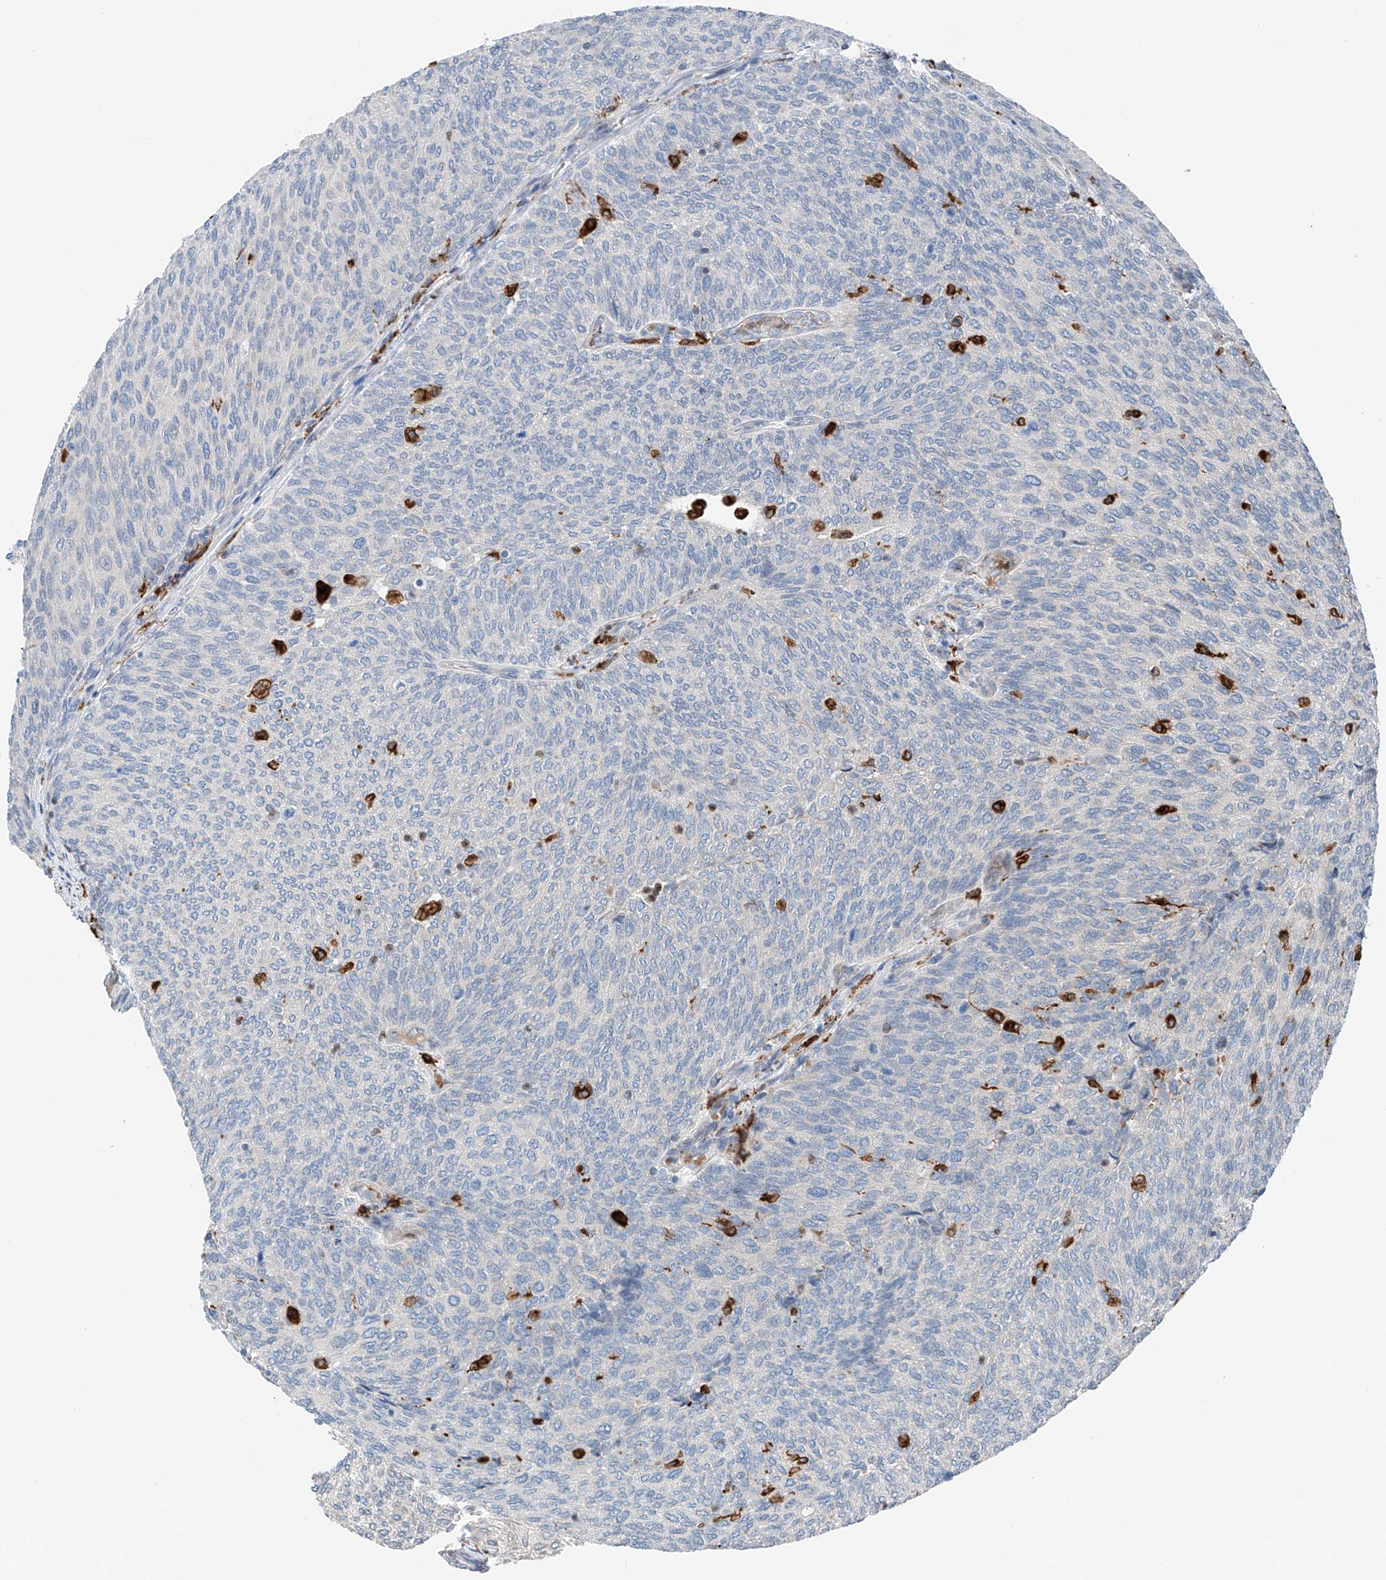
{"staining": {"intensity": "negative", "quantity": "none", "location": "none"}, "tissue": "urothelial cancer", "cell_type": "Tumor cells", "image_type": "cancer", "snomed": [{"axis": "morphology", "description": "Urothelial carcinoma, Low grade"}, {"axis": "topography", "description": "Urinary bladder"}], "caption": "Protein analysis of urothelial carcinoma (low-grade) reveals no significant expression in tumor cells. (Brightfield microscopy of DAB (3,3'-diaminobenzidine) immunohistochemistry (IHC) at high magnification).", "gene": "TBXAS1", "patient": {"sex": "female", "age": 79}}